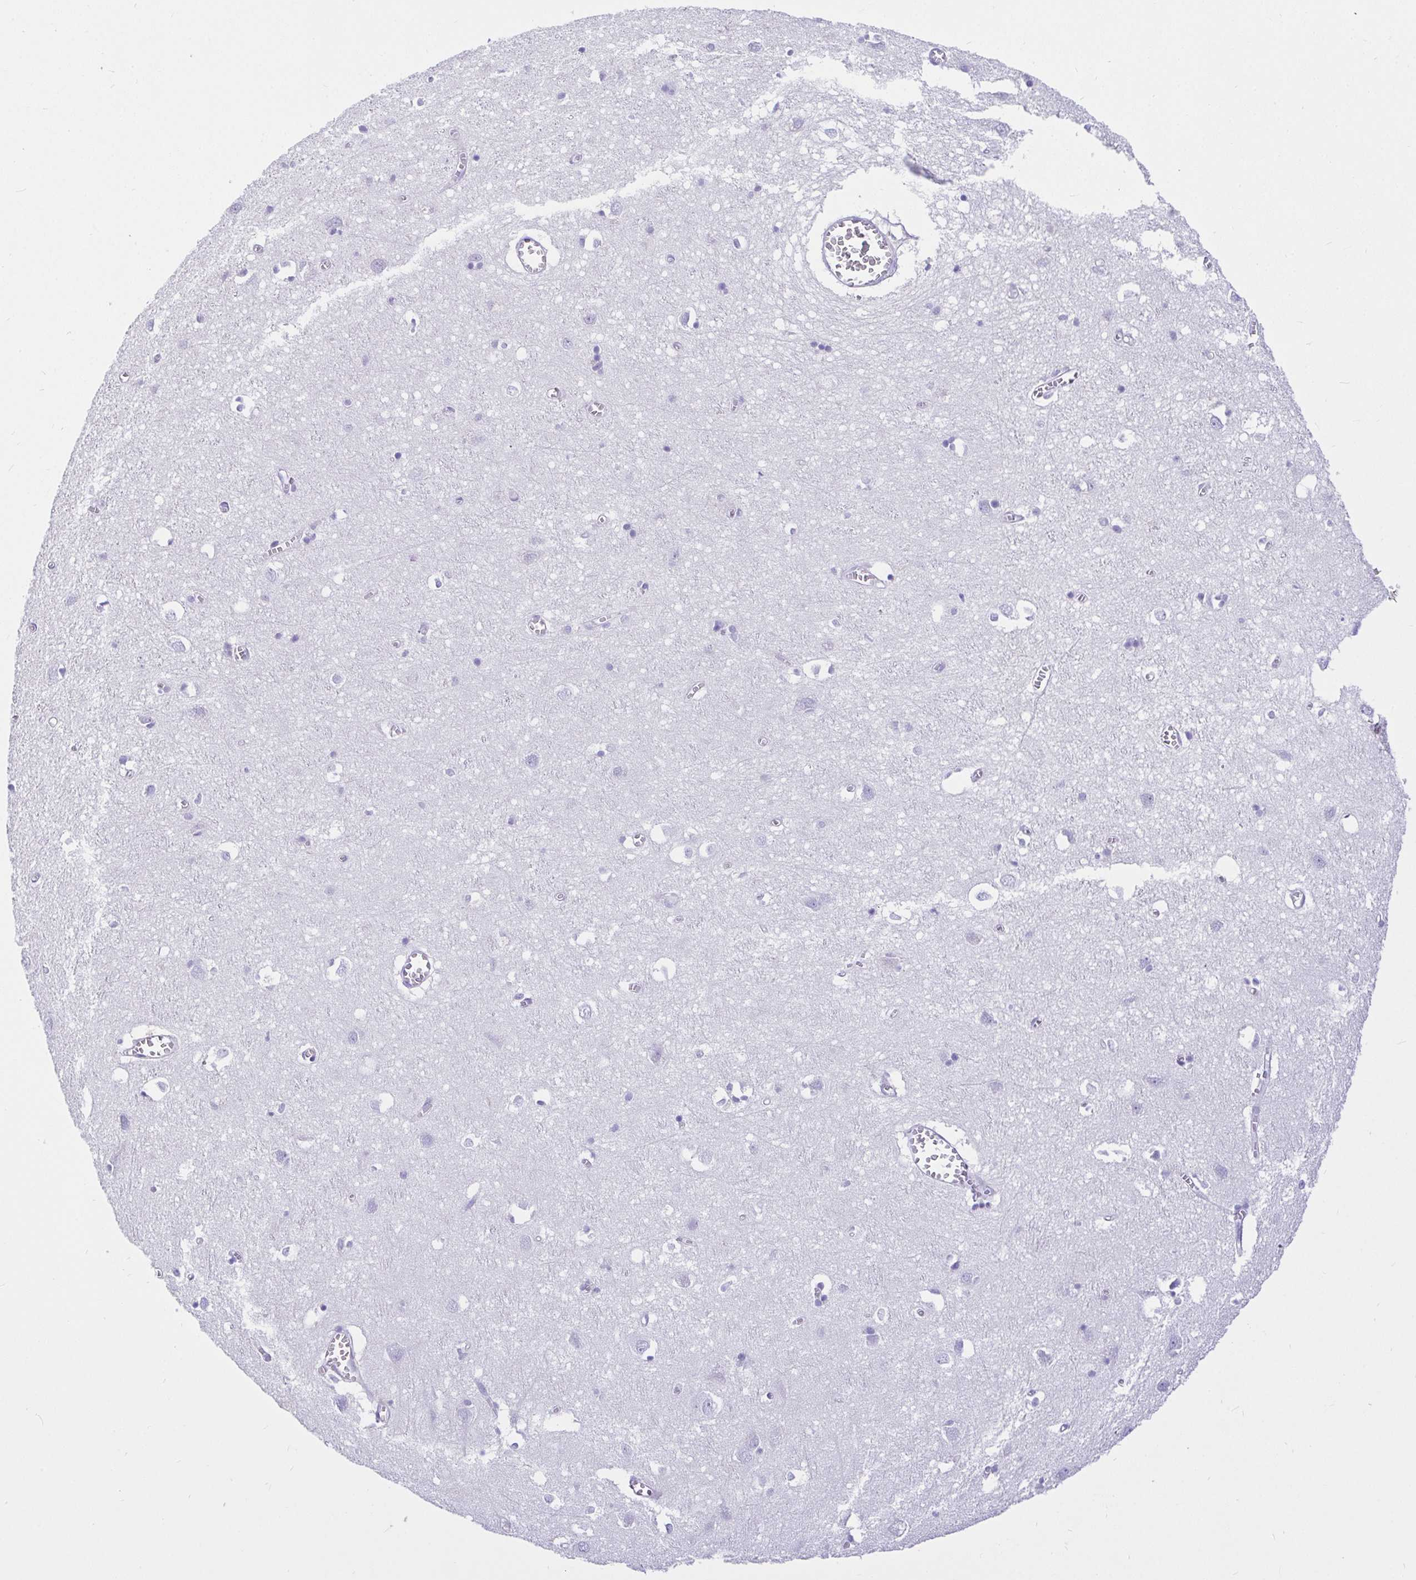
{"staining": {"intensity": "negative", "quantity": "none", "location": "none"}, "tissue": "cerebral cortex", "cell_type": "Endothelial cells", "image_type": "normal", "snomed": [{"axis": "morphology", "description": "Normal tissue, NOS"}, {"axis": "topography", "description": "Cerebral cortex"}], "caption": "Immunohistochemistry (IHC) of benign human cerebral cortex displays no positivity in endothelial cells. (DAB (3,3'-diaminobenzidine) immunohistochemistry with hematoxylin counter stain).", "gene": "CCDC62", "patient": {"sex": "male", "age": 70}}